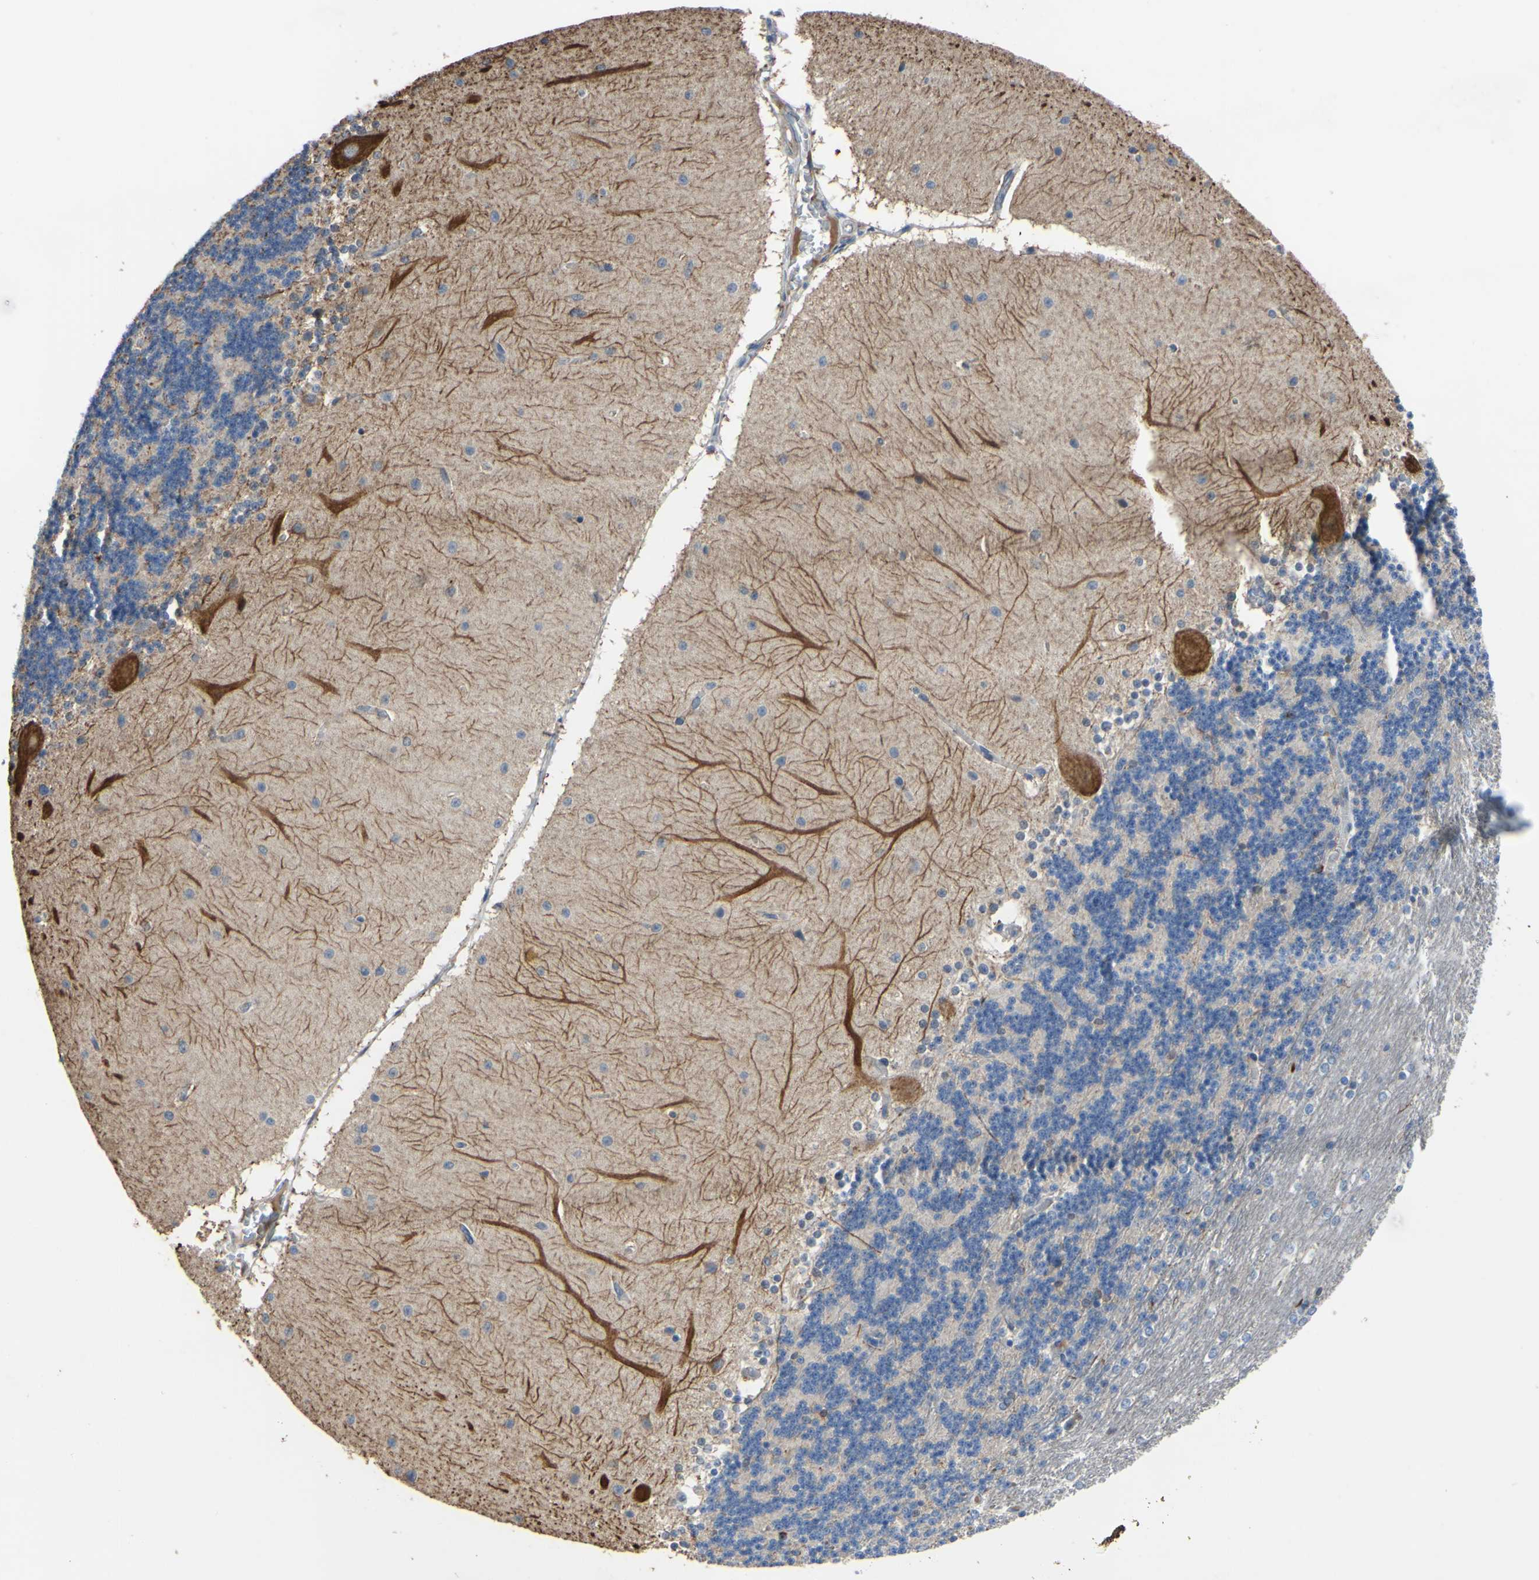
{"staining": {"intensity": "negative", "quantity": "none", "location": "none"}, "tissue": "cerebellum", "cell_type": "Cells in granular layer", "image_type": "normal", "snomed": [{"axis": "morphology", "description": "Normal tissue, NOS"}, {"axis": "topography", "description": "Cerebellum"}], "caption": "IHC histopathology image of benign human cerebellum stained for a protein (brown), which shows no expression in cells in granular layer.", "gene": "LHX9", "patient": {"sex": "female", "age": 54}}